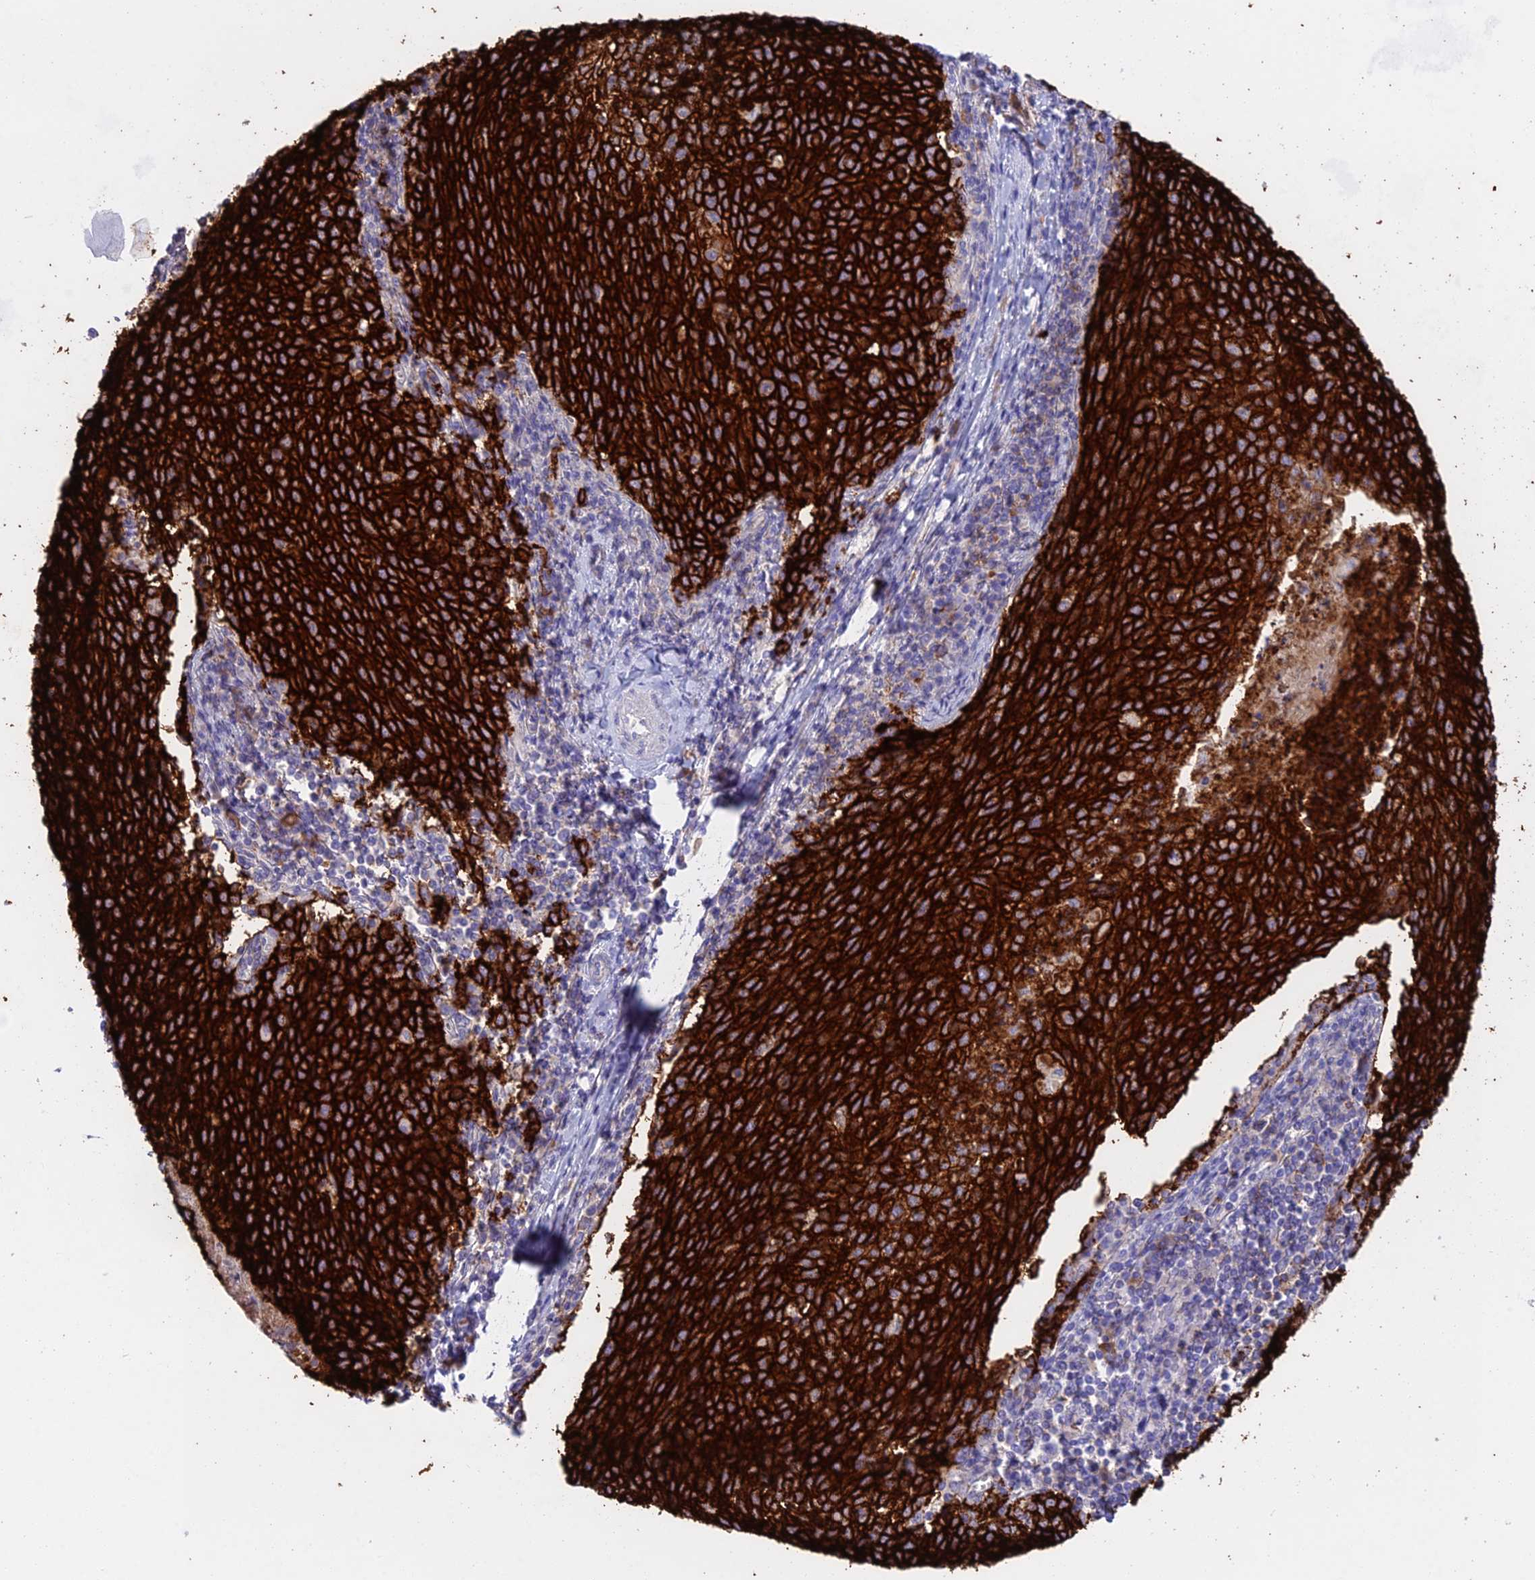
{"staining": {"intensity": "strong", "quantity": ">75%", "location": "cytoplasmic/membranous"}, "tissue": "cervical cancer", "cell_type": "Tumor cells", "image_type": "cancer", "snomed": [{"axis": "morphology", "description": "Squamous cell carcinoma, NOS"}, {"axis": "topography", "description": "Cervix"}], "caption": "Human cervical squamous cell carcinoma stained for a protein (brown) displays strong cytoplasmic/membranous positive staining in approximately >75% of tumor cells.", "gene": "OR1Q1", "patient": {"sex": "female", "age": 46}}